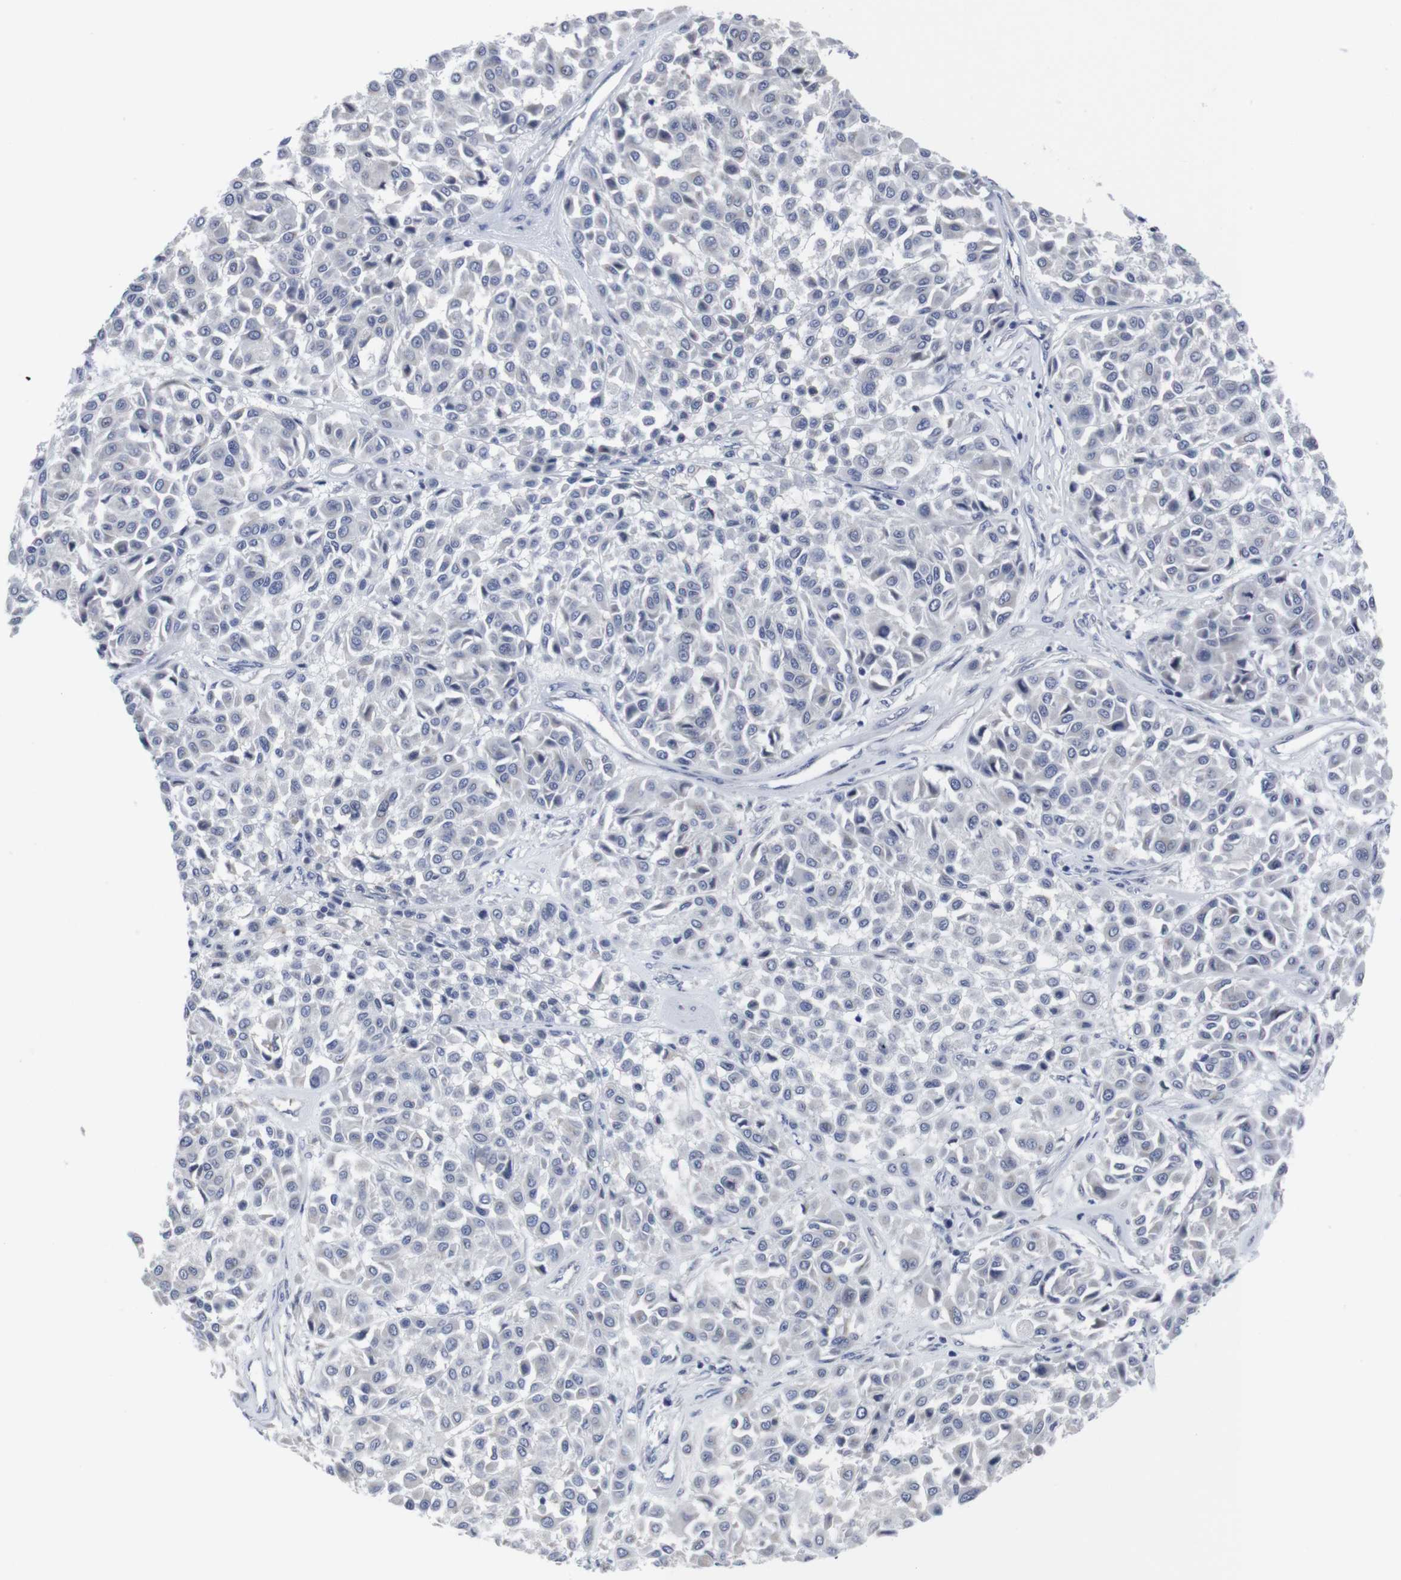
{"staining": {"intensity": "negative", "quantity": "none", "location": "none"}, "tissue": "melanoma", "cell_type": "Tumor cells", "image_type": "cancer", "snomed": [{"axis": "morphology", "description": "Malignant melanoma, Metastatic site"}, {"axis": "topography", "description": "Soft tissue"}], "caption": "Melanoma was stained to show a protein in brown. There is no significant expression in tumor cells. (Brightfield microscopy of DAB immunohistochemistry (IHC) at high magnification).", "gene": "SNCG", "patient": {"sex": "male", "age": 41}}